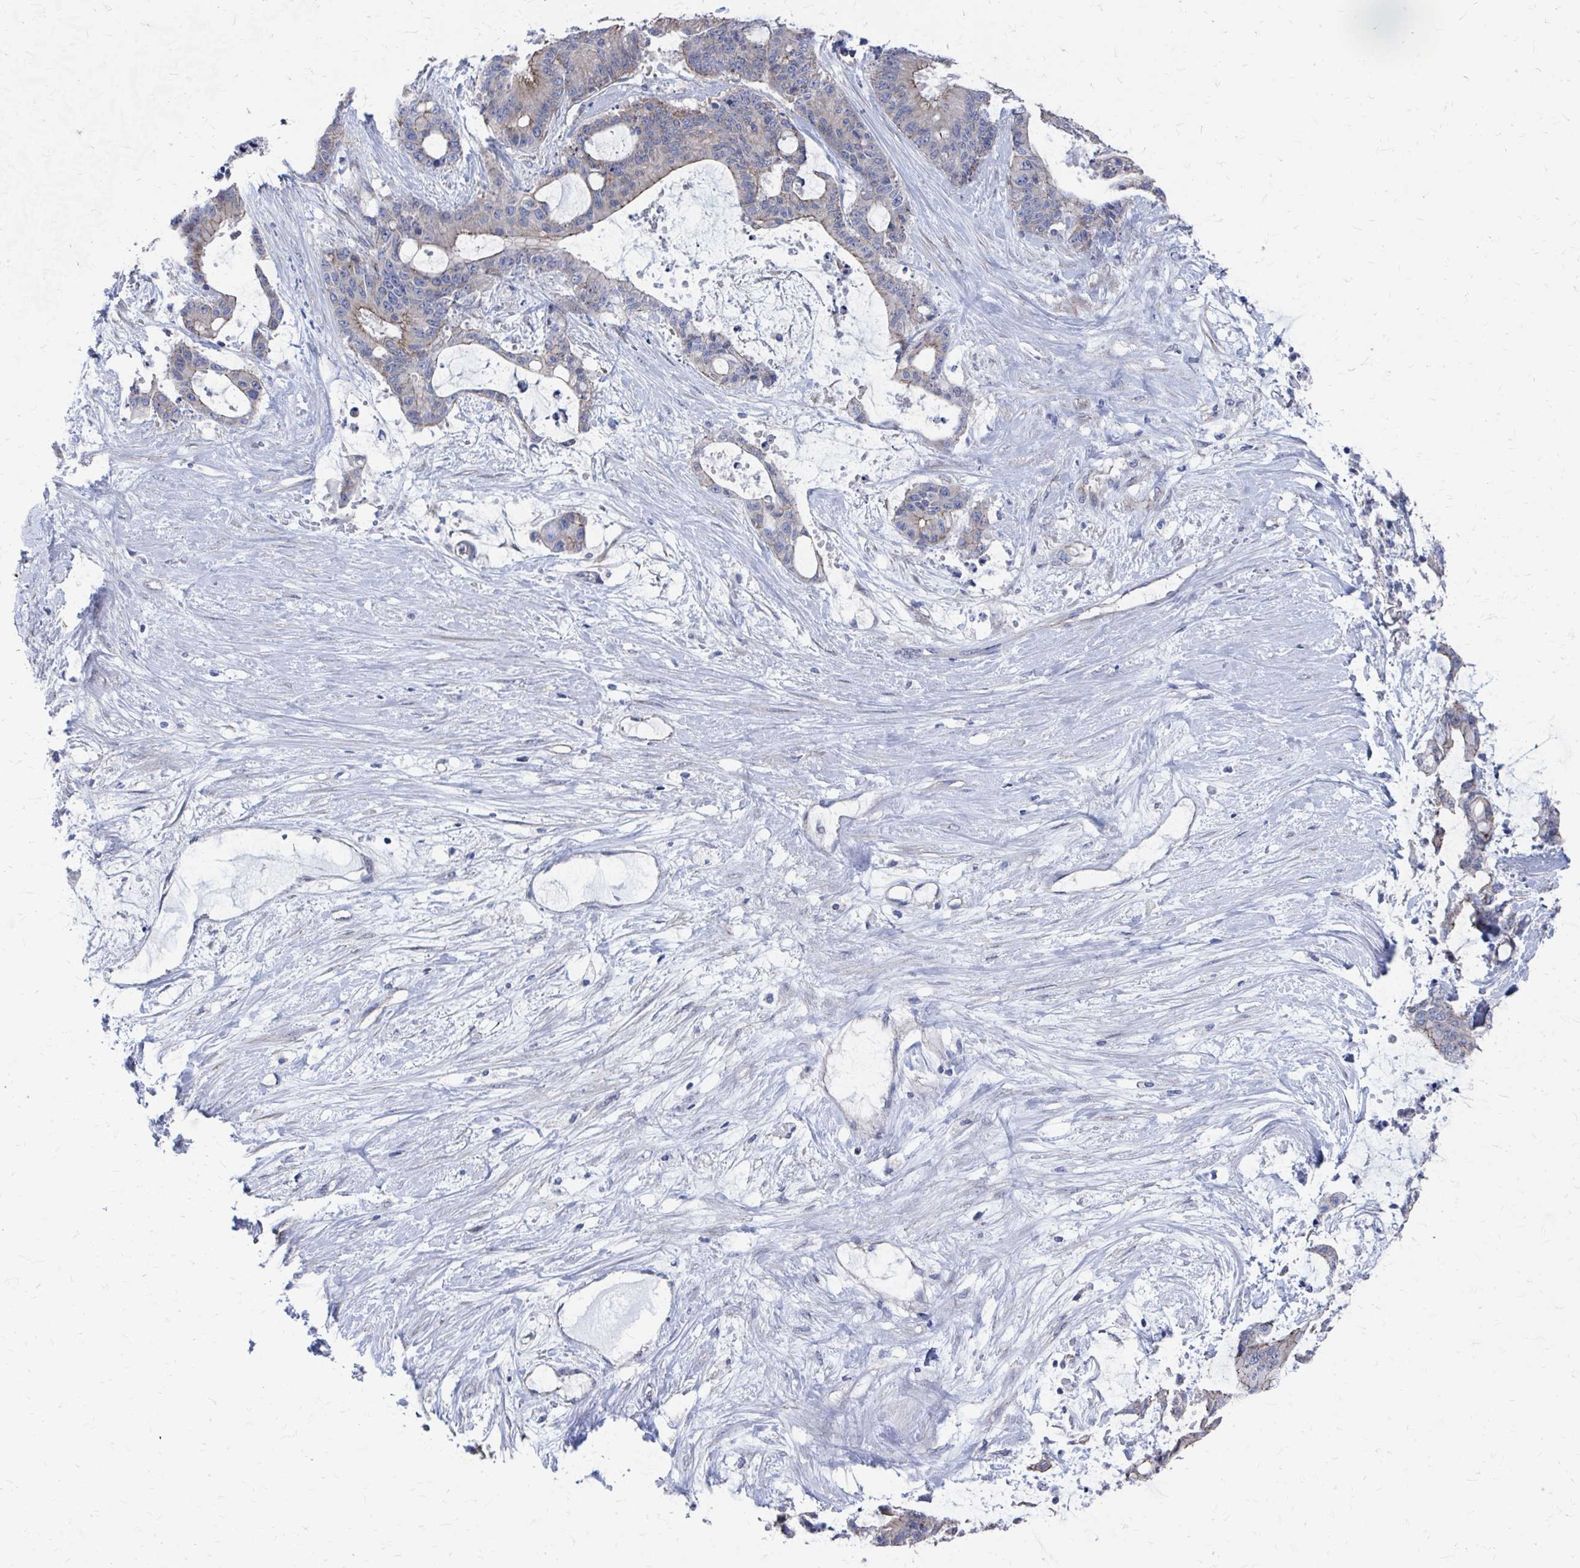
{"staining": {"intensity": "moderate", "quantity": "<25%", "location": "cytoplasmic/membranous"}, "tissue": "liver cancer", "cell_type": "Tumor cells", "image_type": "cancer", "snomed": [{"axis": "morphology", "description": "Normal tissue, NOS"}, {"axis": "morphology", "description": "Cholangiocarcinoma"}, {"axis": "topography", "description": "Liver"}, {"axis": "topography", "description": "Peripheral nerve tissue"}], "caption": "Liver cholangiocarcinoma stained for a protein (brown) demonstrates moderate cytoplasmic/membranous positive positivity in approximately <25% of tumor cells.", "gene": "PLEKHG7", "patient": {"sex": "female", "age": 73}}